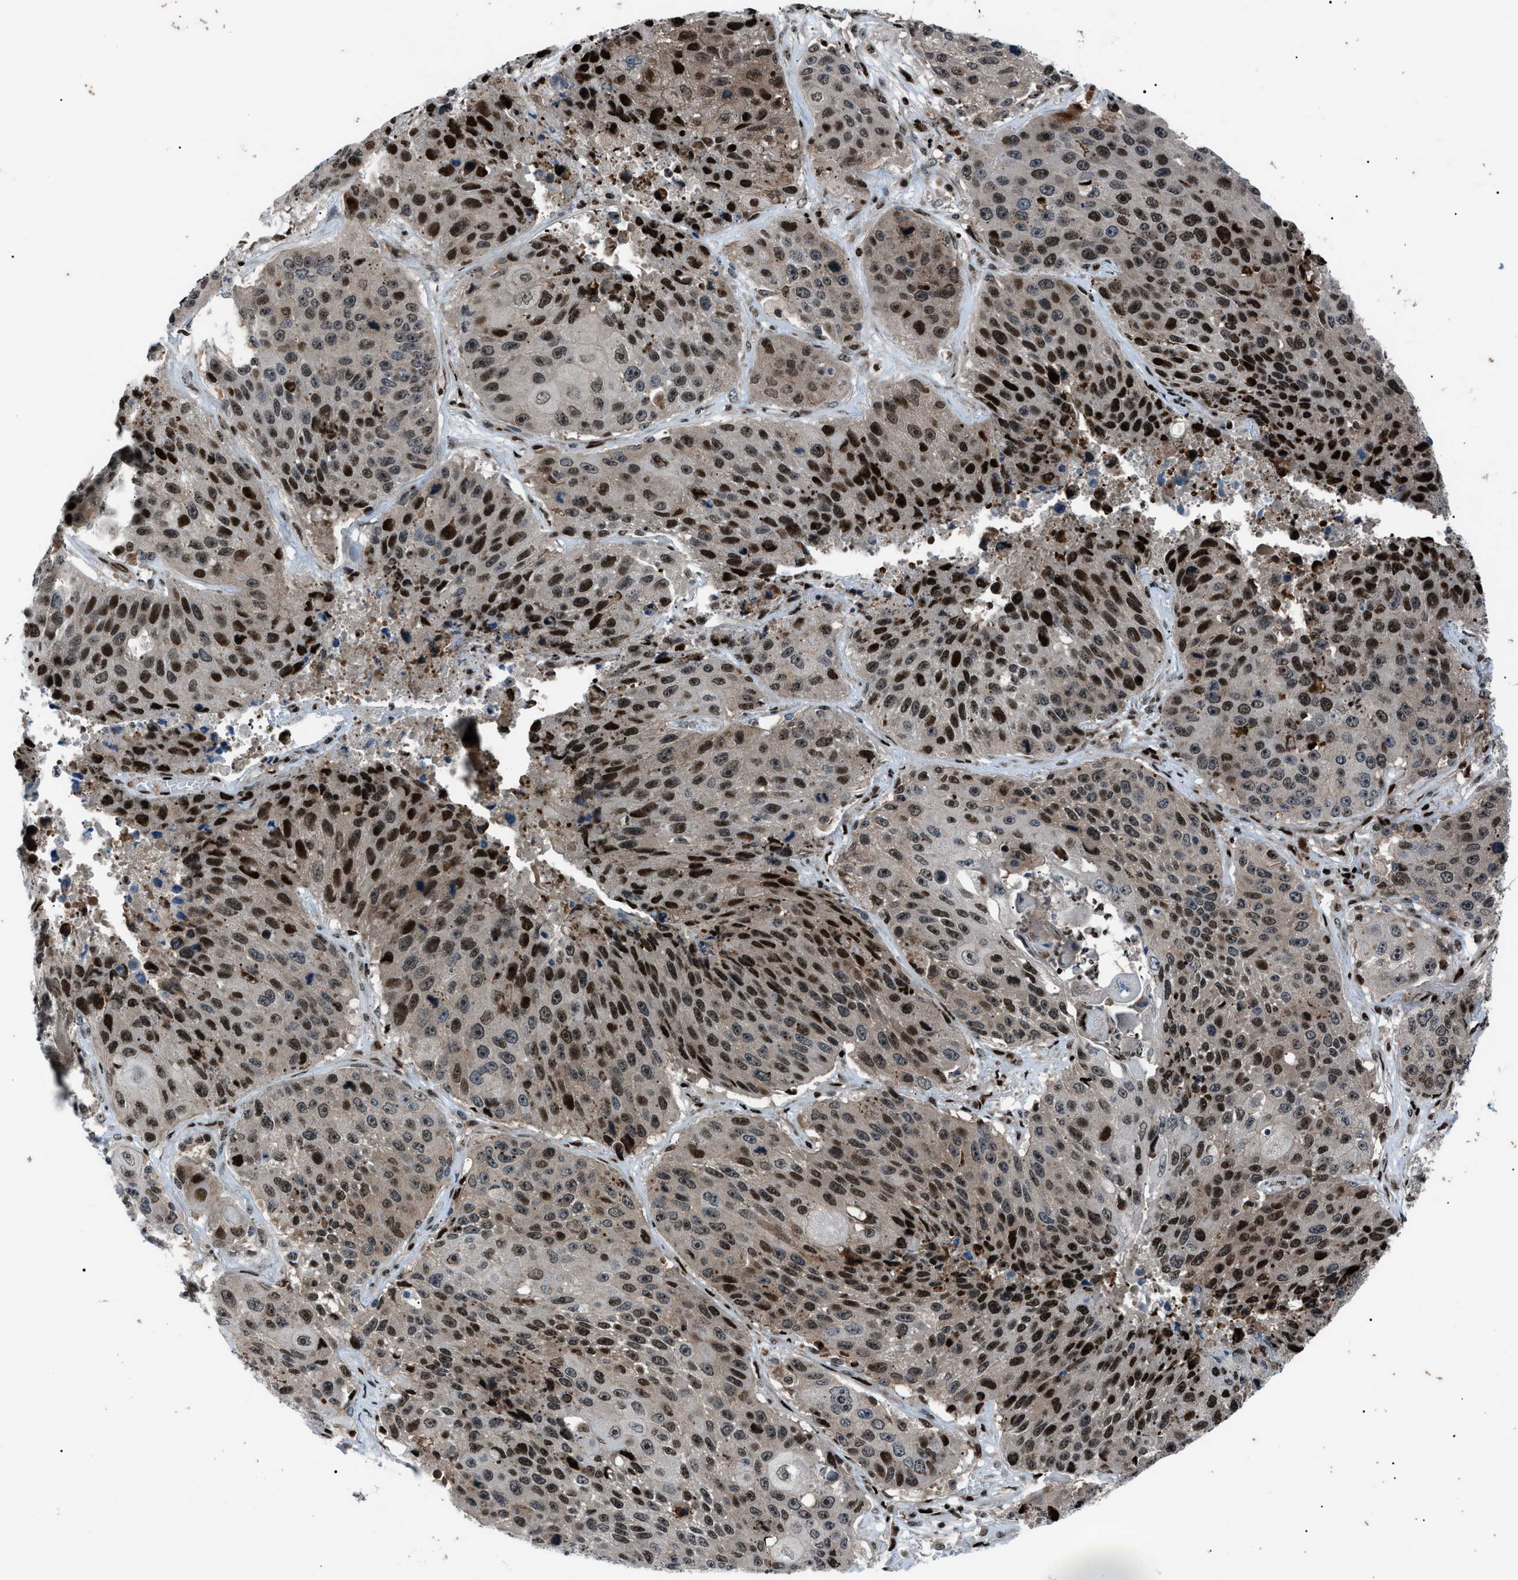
{"staining": {"intensity": "strong", "quantity": ">75%", "location": "nuclear"}, "tissue": "lung cancer", "cell_type": "Tumor cells", "image_type": "cancer", "snomed": [{"axis": "morphology", "description": "Squamous cell carcinoma, NOS"}, {"axis": "topography", "description": "Lung"}], "caption": "Immunohistochemistry (IHC) of human lung cancer displays high levels of strong nuclear expression in approximately >75% of tumor cells.", "gene": "PRKX", "patient": {"sex": "male", "age": 61}}